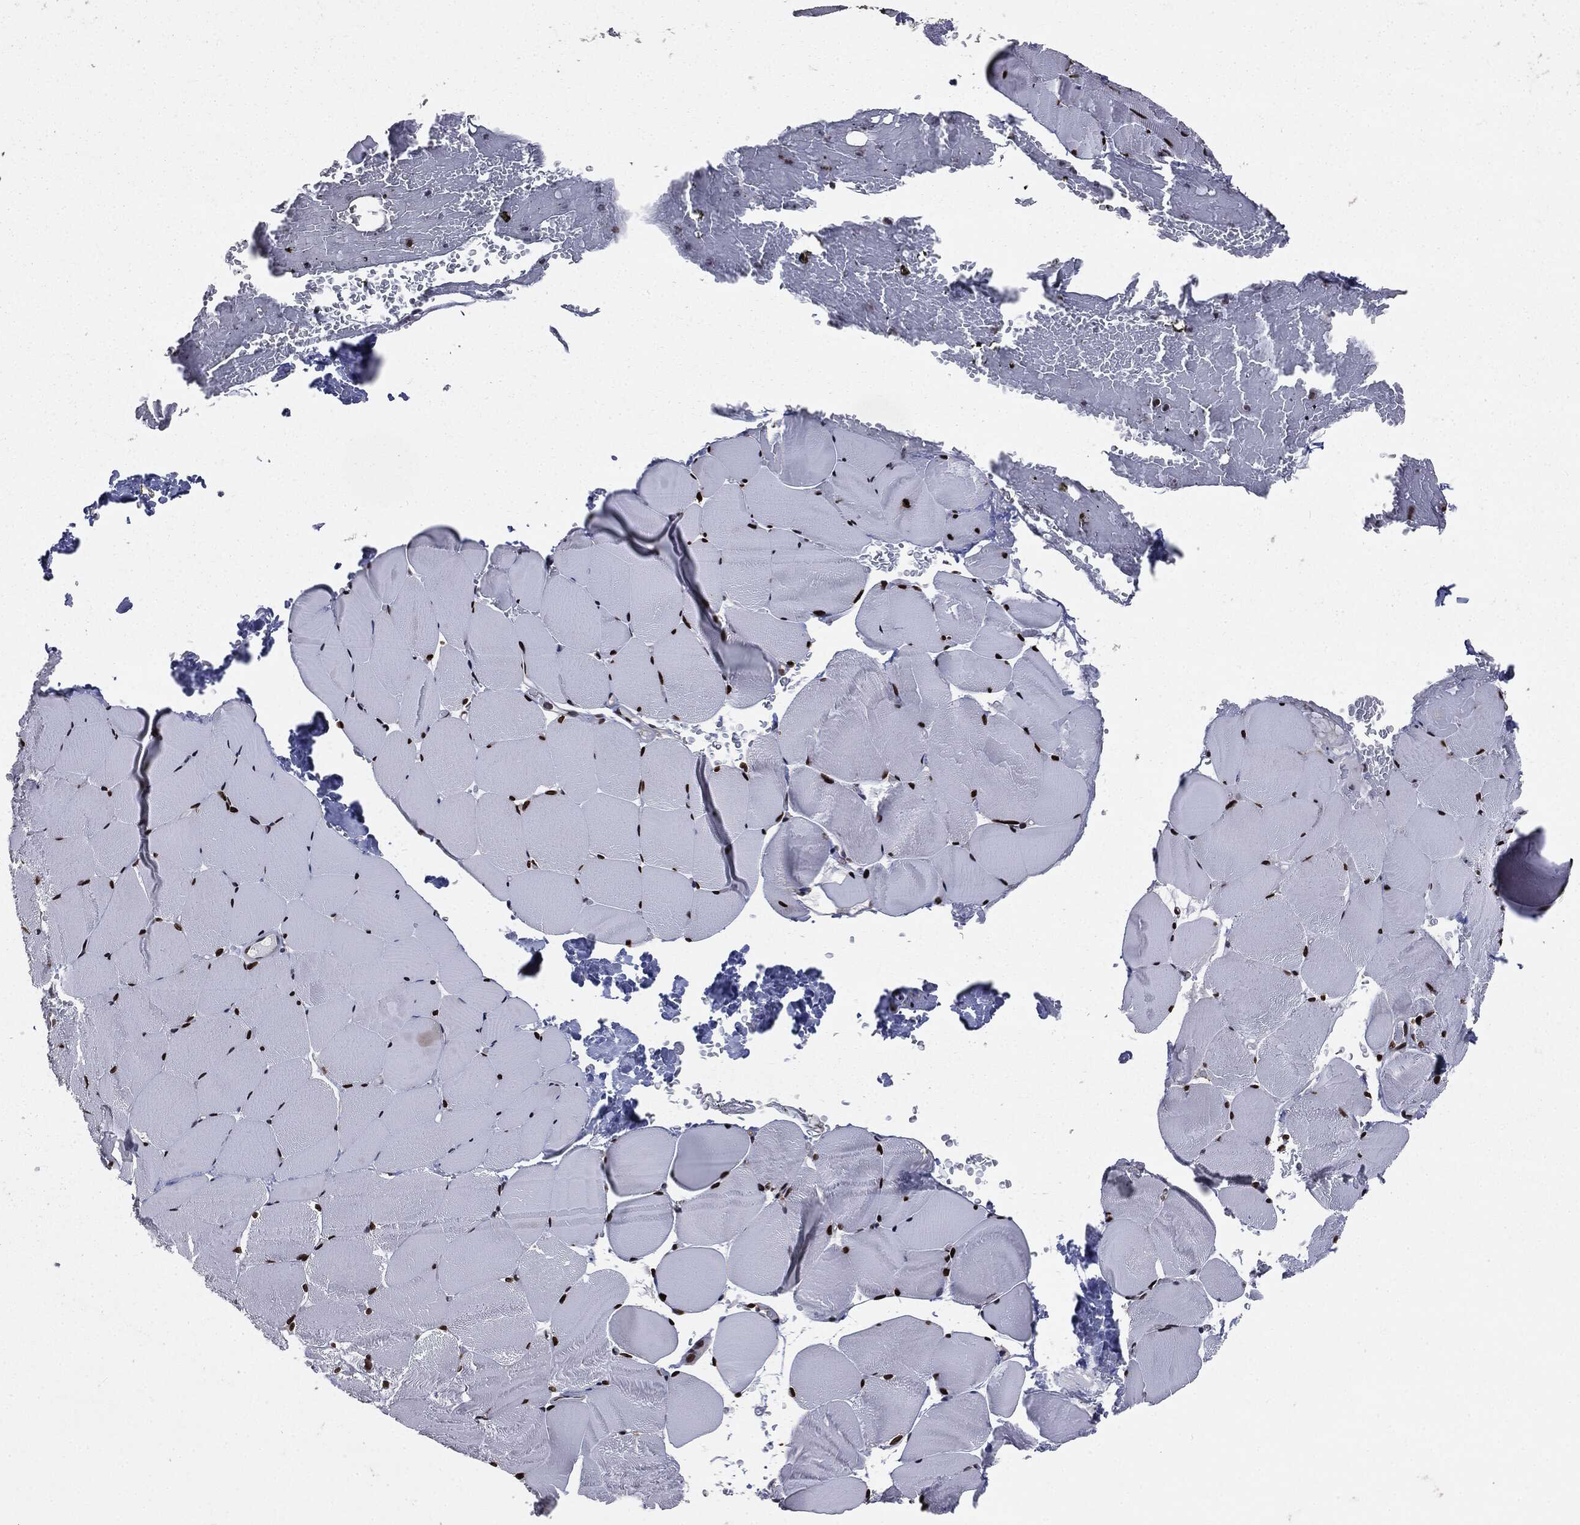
{"staining": {"intensity": "strong", "quantity": ">75%", "location": "nuclear"}, "tissue": "skeletal muscle", "cell_type": "Myocytes", "image_type": "normal", "snomed": [{"axis": "morphology", "description": "Normal tissue, NOS"}, {"axis": "topography", "description": "Skeletal muscle"}], "caption": "Protein staining reveals strong nuclear positivity in approximately >75% of myocytes in benign skeletal muscle. (Brightfield microscopy of DAB IHC at high magnification).", "gene": "DVL2", "patient": {"sex": "female", "age": 37}}